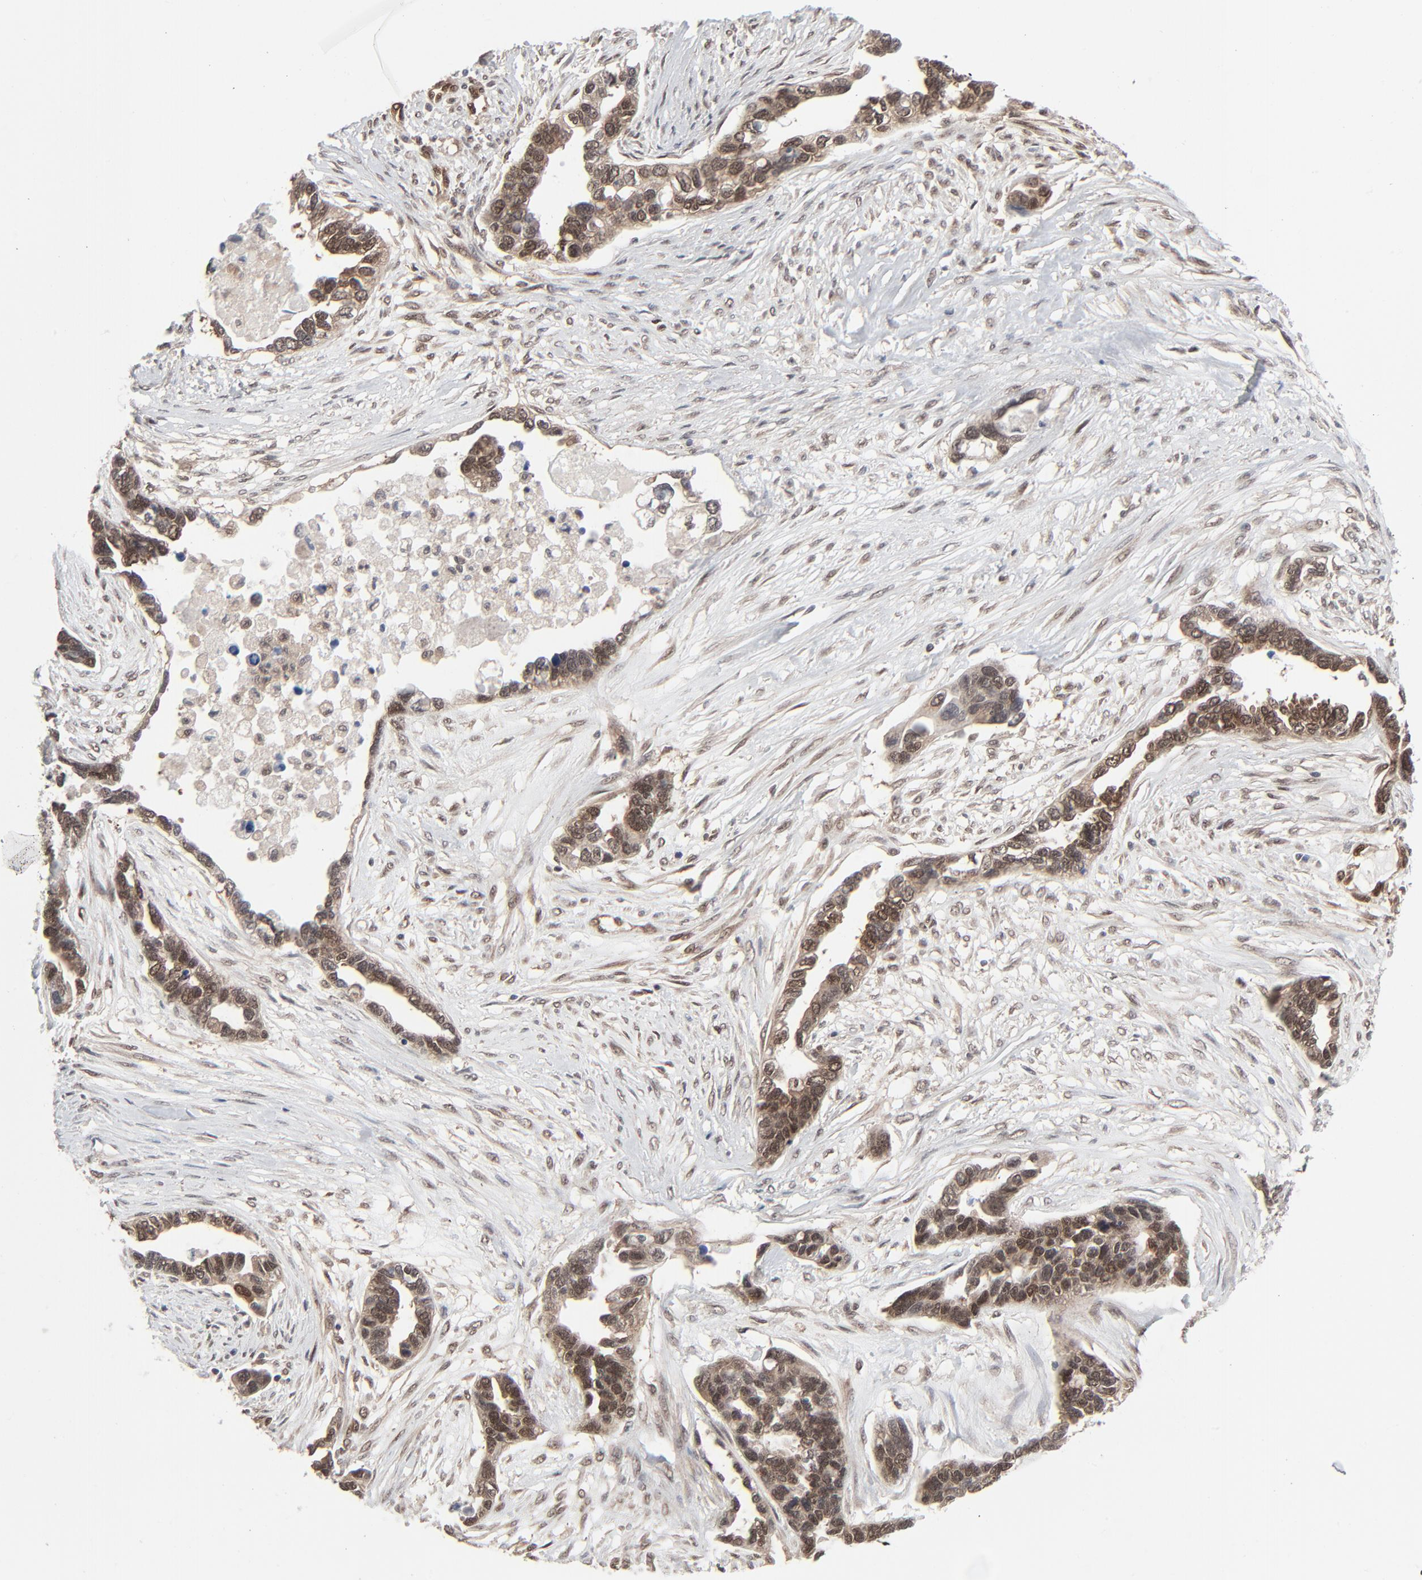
{"staining": {"intensity": "weak", "quantity": ">75%", "location": "cytoplasmic/membranous,nuclear"}, "tissue": "ovarian cancer", "cell_type": "Tumor cells", "image_type": "cancer", "snomed": [{"axis": "morphology", "description": "Cystadenocarcinoma, serous, NOS"}, {"axis": "topography", "description": "Ovary"}], "caption": "Ovarian serous cystadenocarcinoma tissue displays weak cytoplasmic/membranous and nuclear staining in approximately >75% of tumor cells", "gene": "AKT1", "patient": {"sex": "female", "age": 54}}